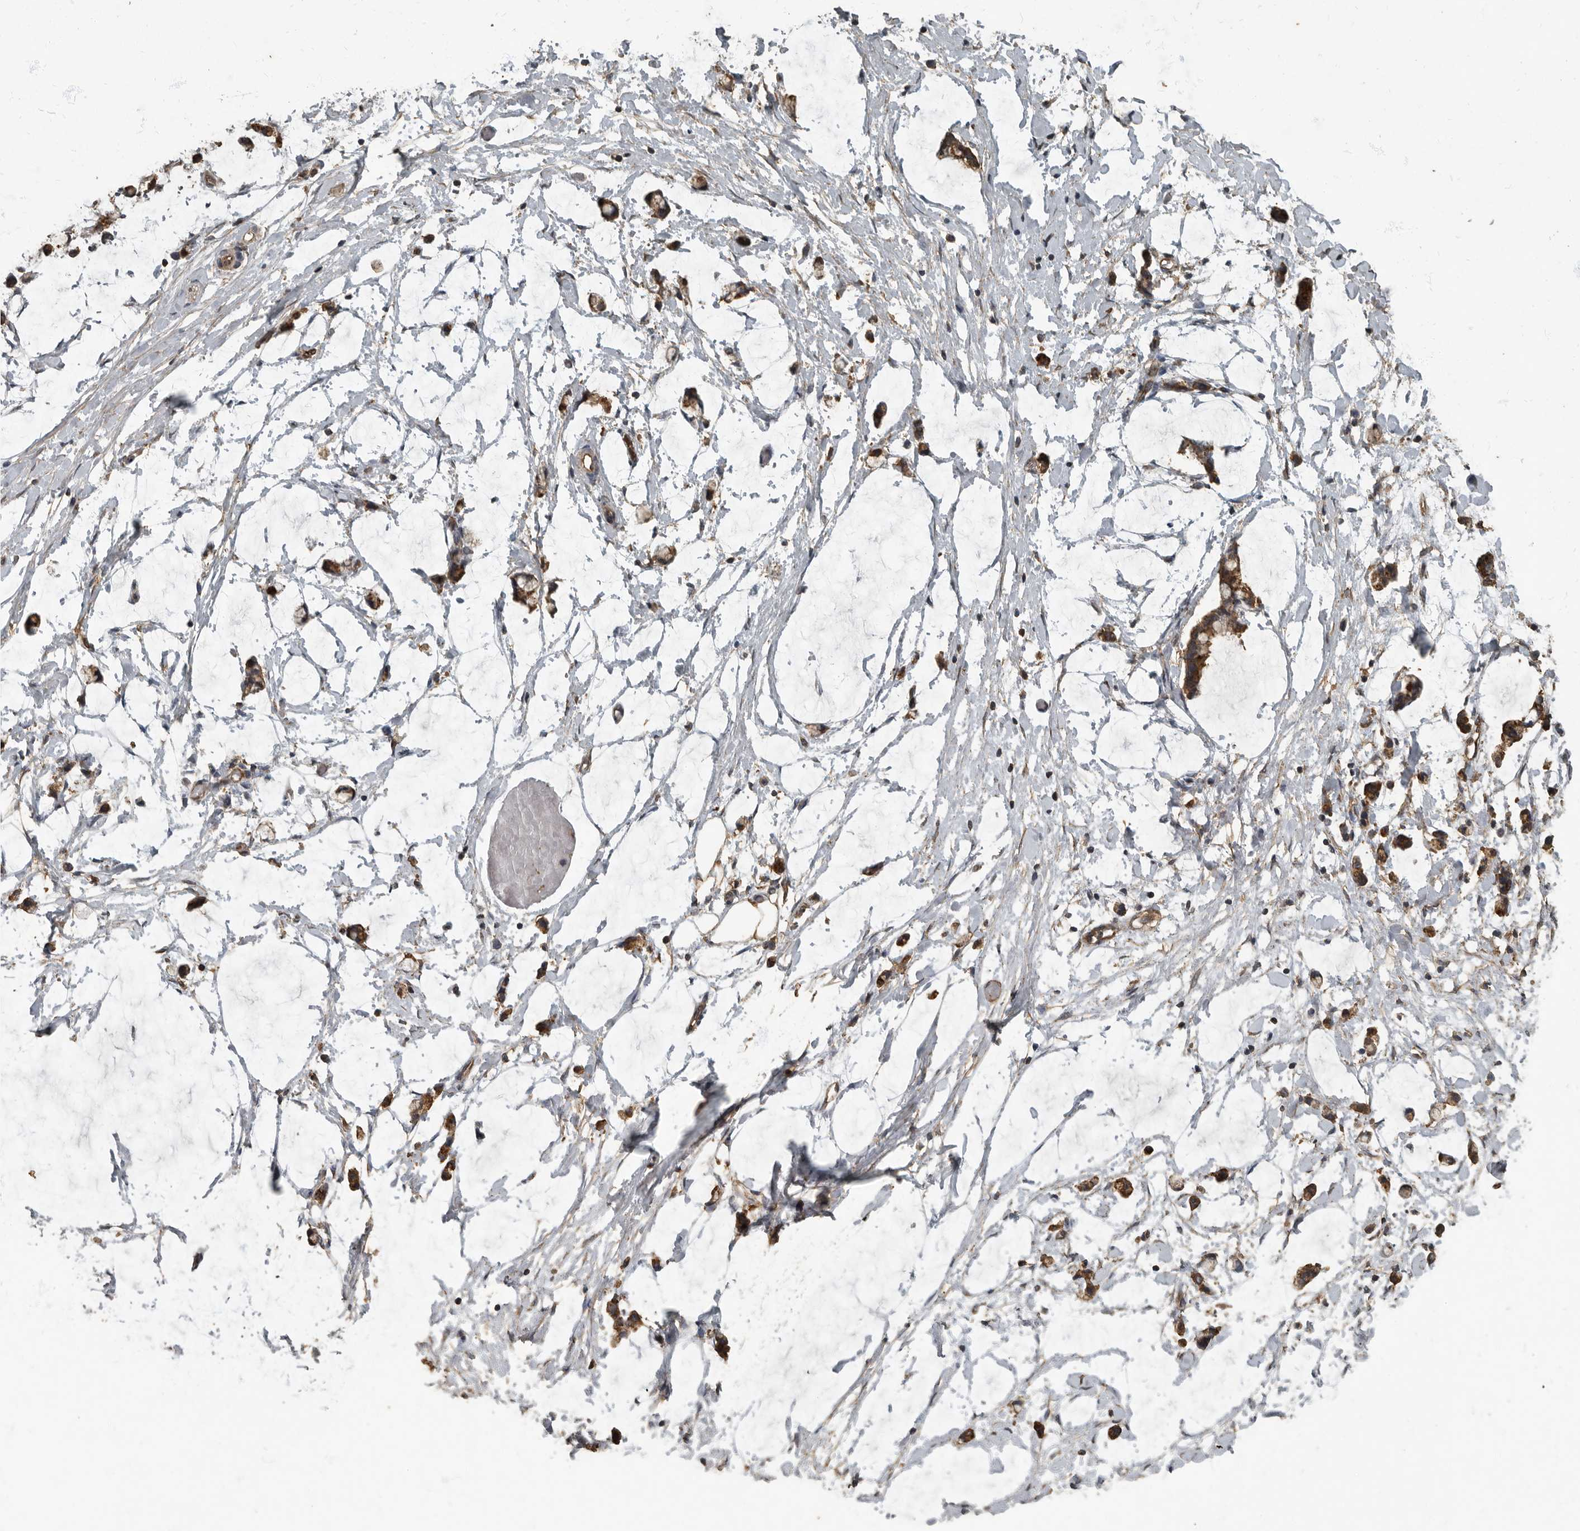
{"staining": {"intensity": "moderate", "quantity": "25%-75%", "location": "cytoplasmic/membranous"}, "tissue": "adipose tissue", "cell_type": "Adipocytes", "image_type": "normal", "snomed": [{"axis": "morphology", "description": "Normal tissue, NOS"}, {"axis": "morphology", "description": "Adenocarcinoma, NOS"}, {"axis": "topography", "description": "Smooth muscle"}, {"axis": "topography", "description": "Colon"}], "caption": "Protein expression analysis of normal adipose tissue reveals moderate cytoplasmic/membranous positivity in approximately 25%-75% of adipocytes.", "gene": "IL15RA", "patient": {"sex": "male", "age": 14}}